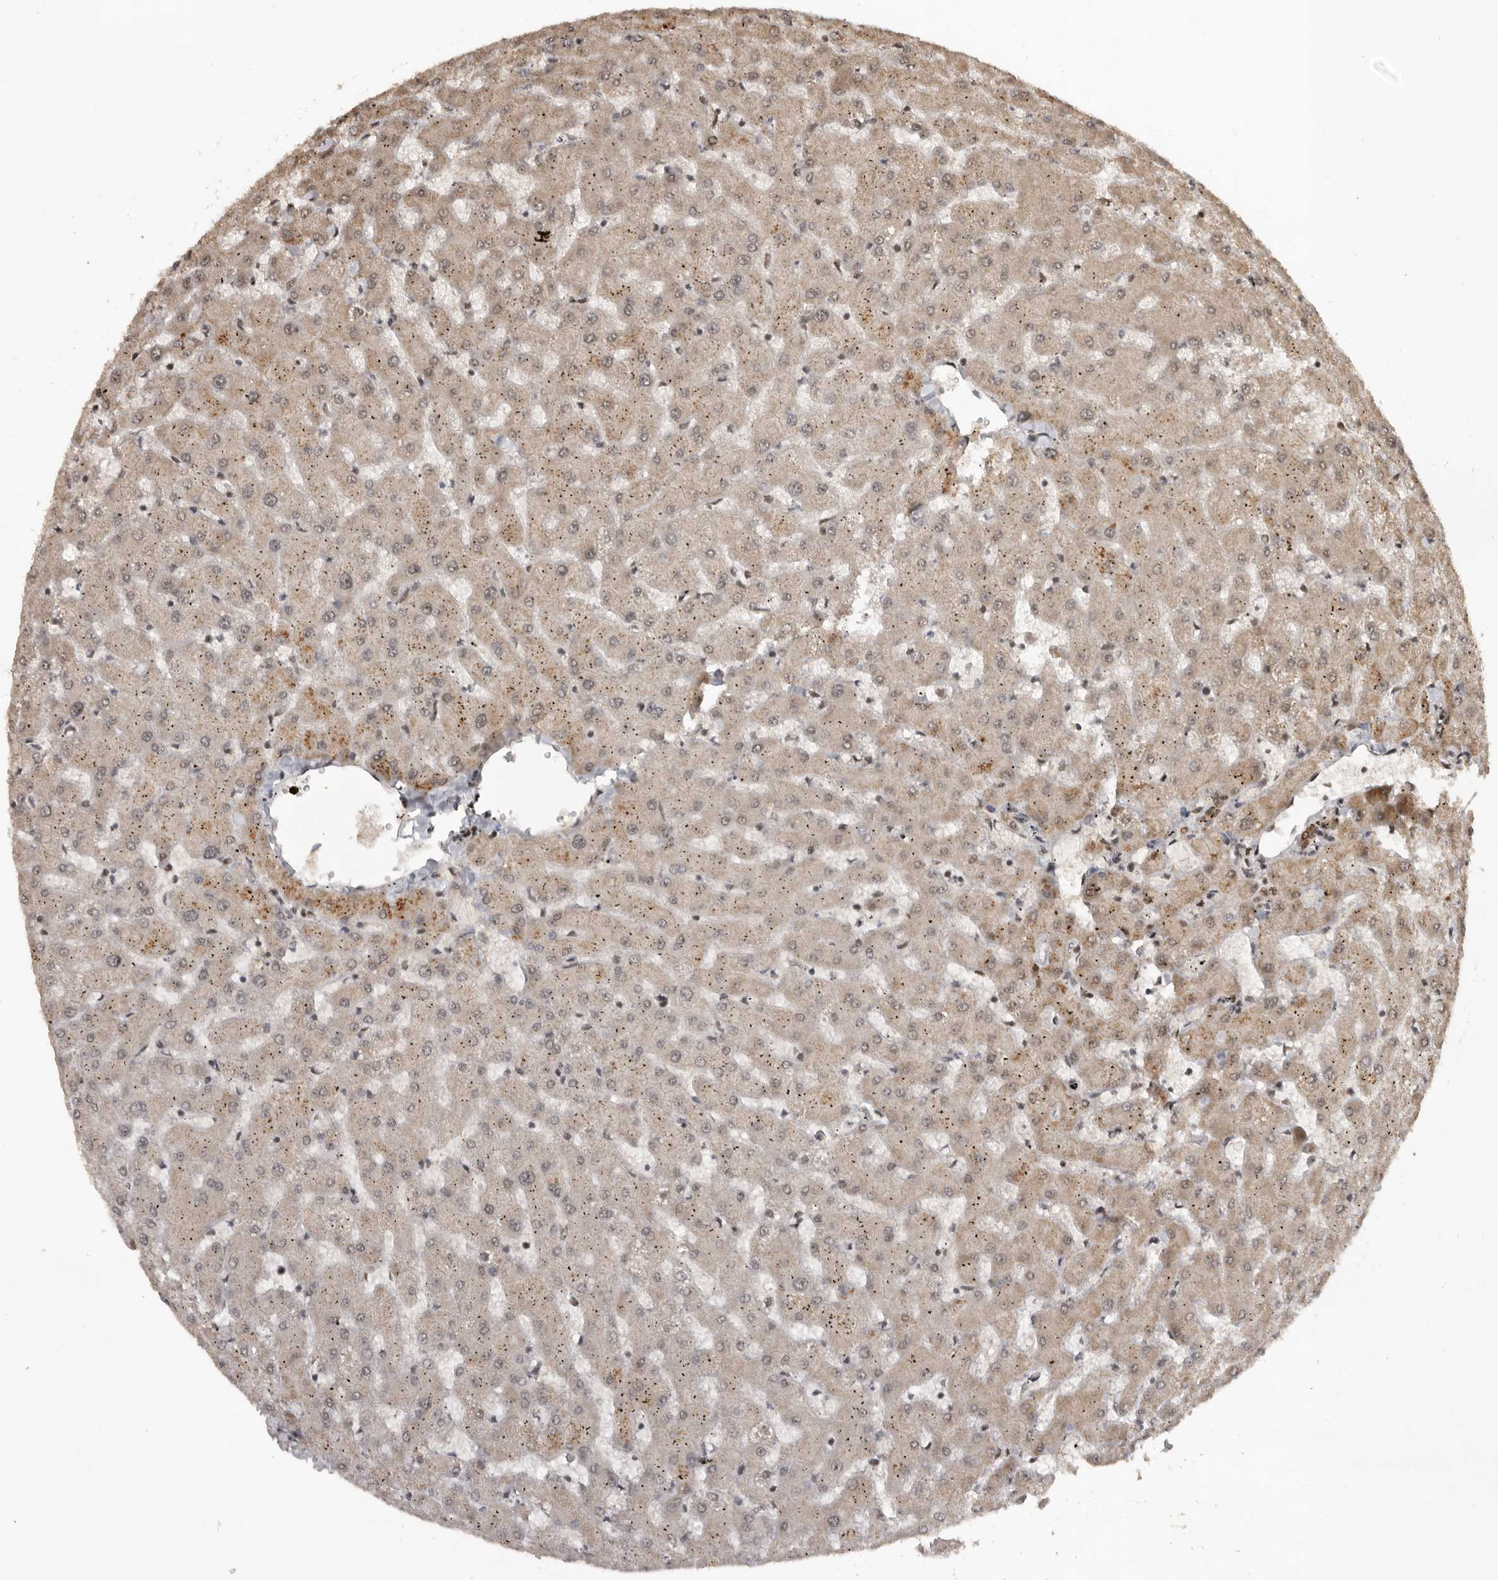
{"staining": {"intensity": "moderate", "quantity": ">75%", "location": "cytoplasmic/membranous,nuclear"}, "tissue": "liver", "cell_type": "Cholangiocytes", "image_type": "normal", "snomed": [{"axis": "morphology", "description": "Normal tissue, NOS"}, {"axis": "topography", "description": "Liver"}], "caption": "Moderate cytoplasmic/membranous,nuclear protein positivity is appreciated in about >75% of cholangiocytes in liver. Using DAB (brown) and hematoxylin (blue) stains, captured at high magnification using brightfield microscopy.", "gene": "CBLL1", "patient": {"sex": "female", "age": 63}}